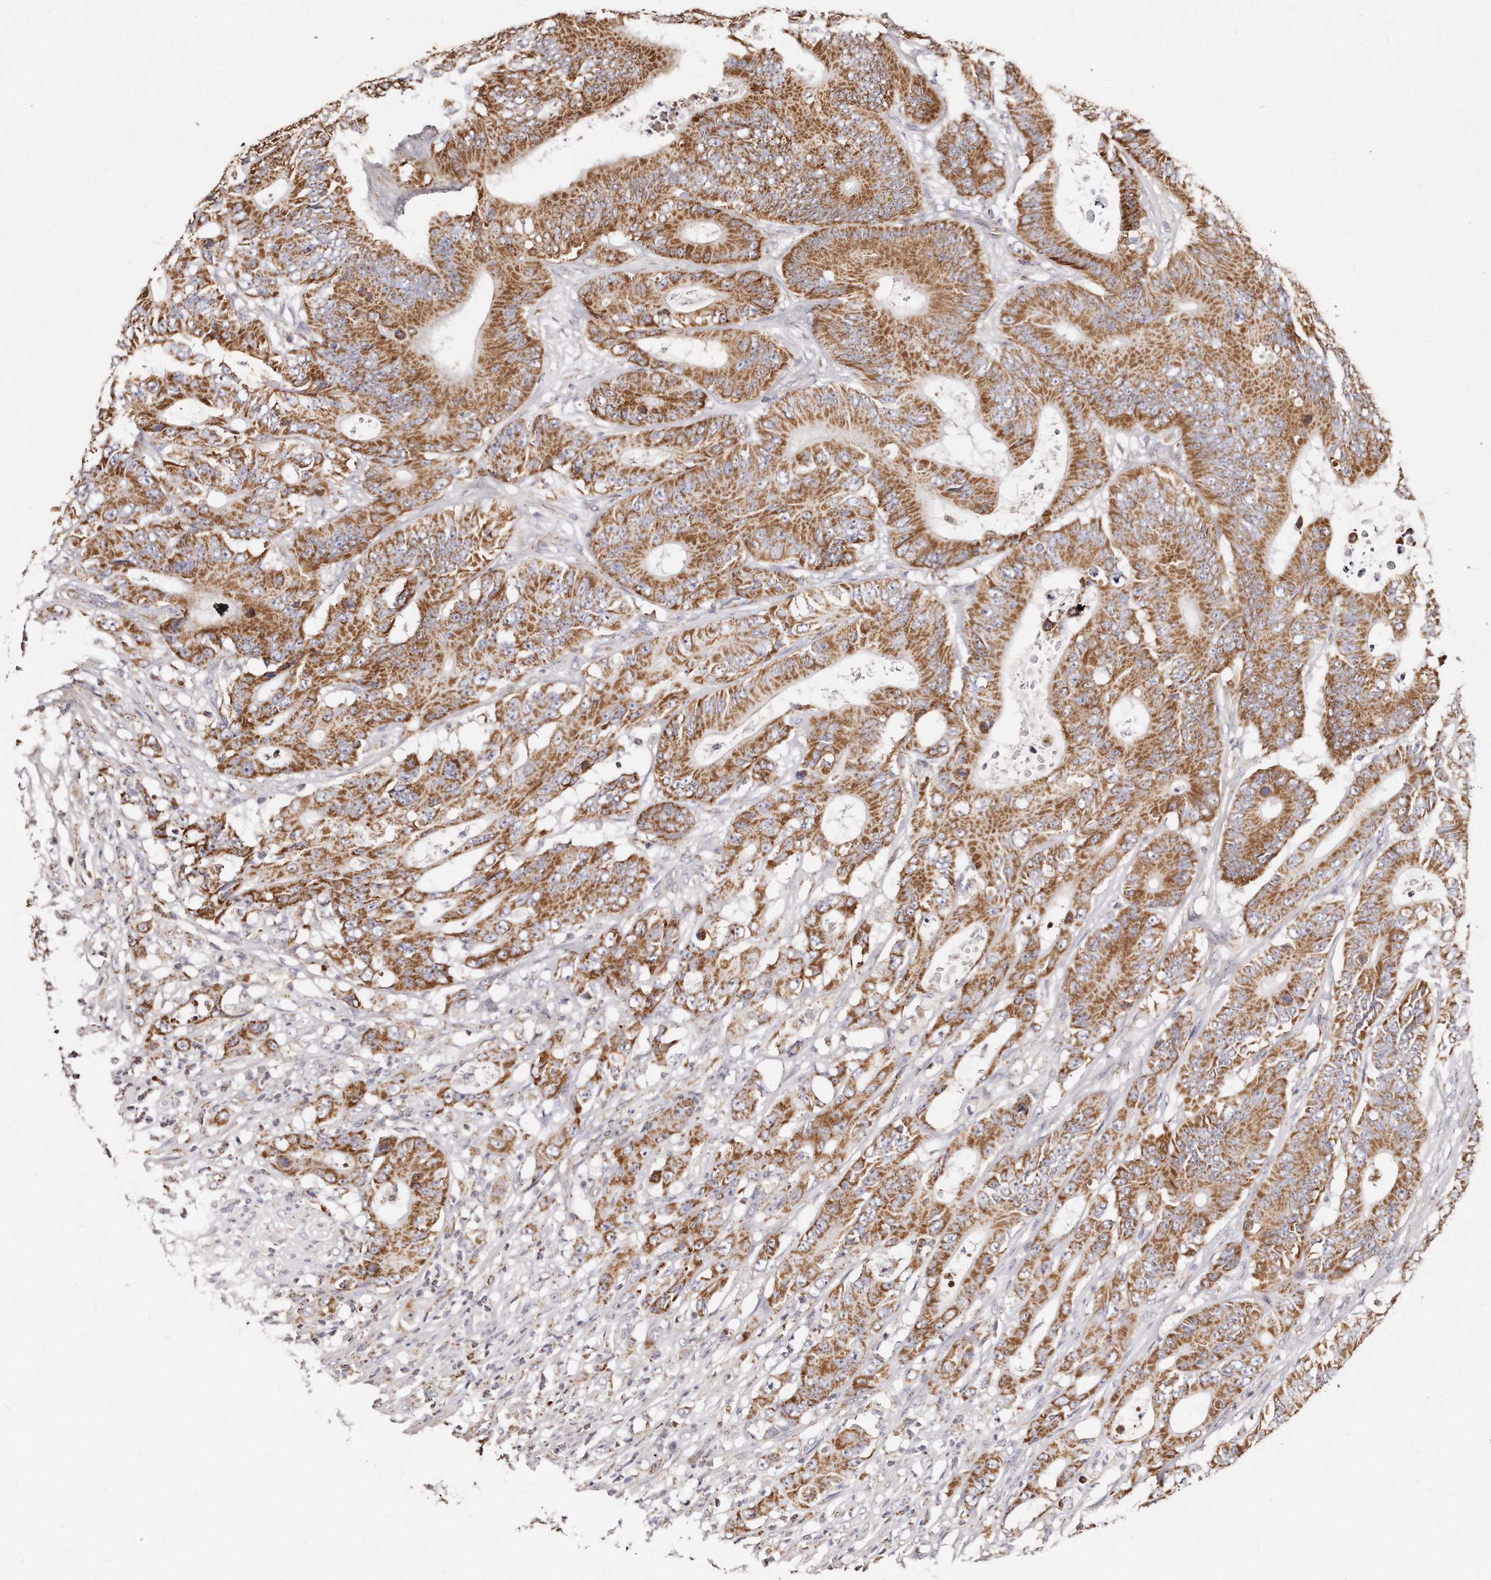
{"staining": {"intensity": "strong", "quantity": ">75%", "location": "cytoplasmic/membranous"}, "tissue": "colorectal cancer", "cell_type": "Tumor cells", "image_type": "cancer", "snomed": [{"axis": "morphology", "description": "Adenocarcinoma, NOS"}, {"axis": "topography", "description": "Colon"}], "caption": "DAB (3,3'-diaminobenzidine) immunohistochemical staining of human adenocarcinoma (colorectal) shows strong cytoplasmic/membranous protein positivity in about >75% of tumor cells.", "gene": "RTKN", "patient": {"sex": "male", "age": 83}}